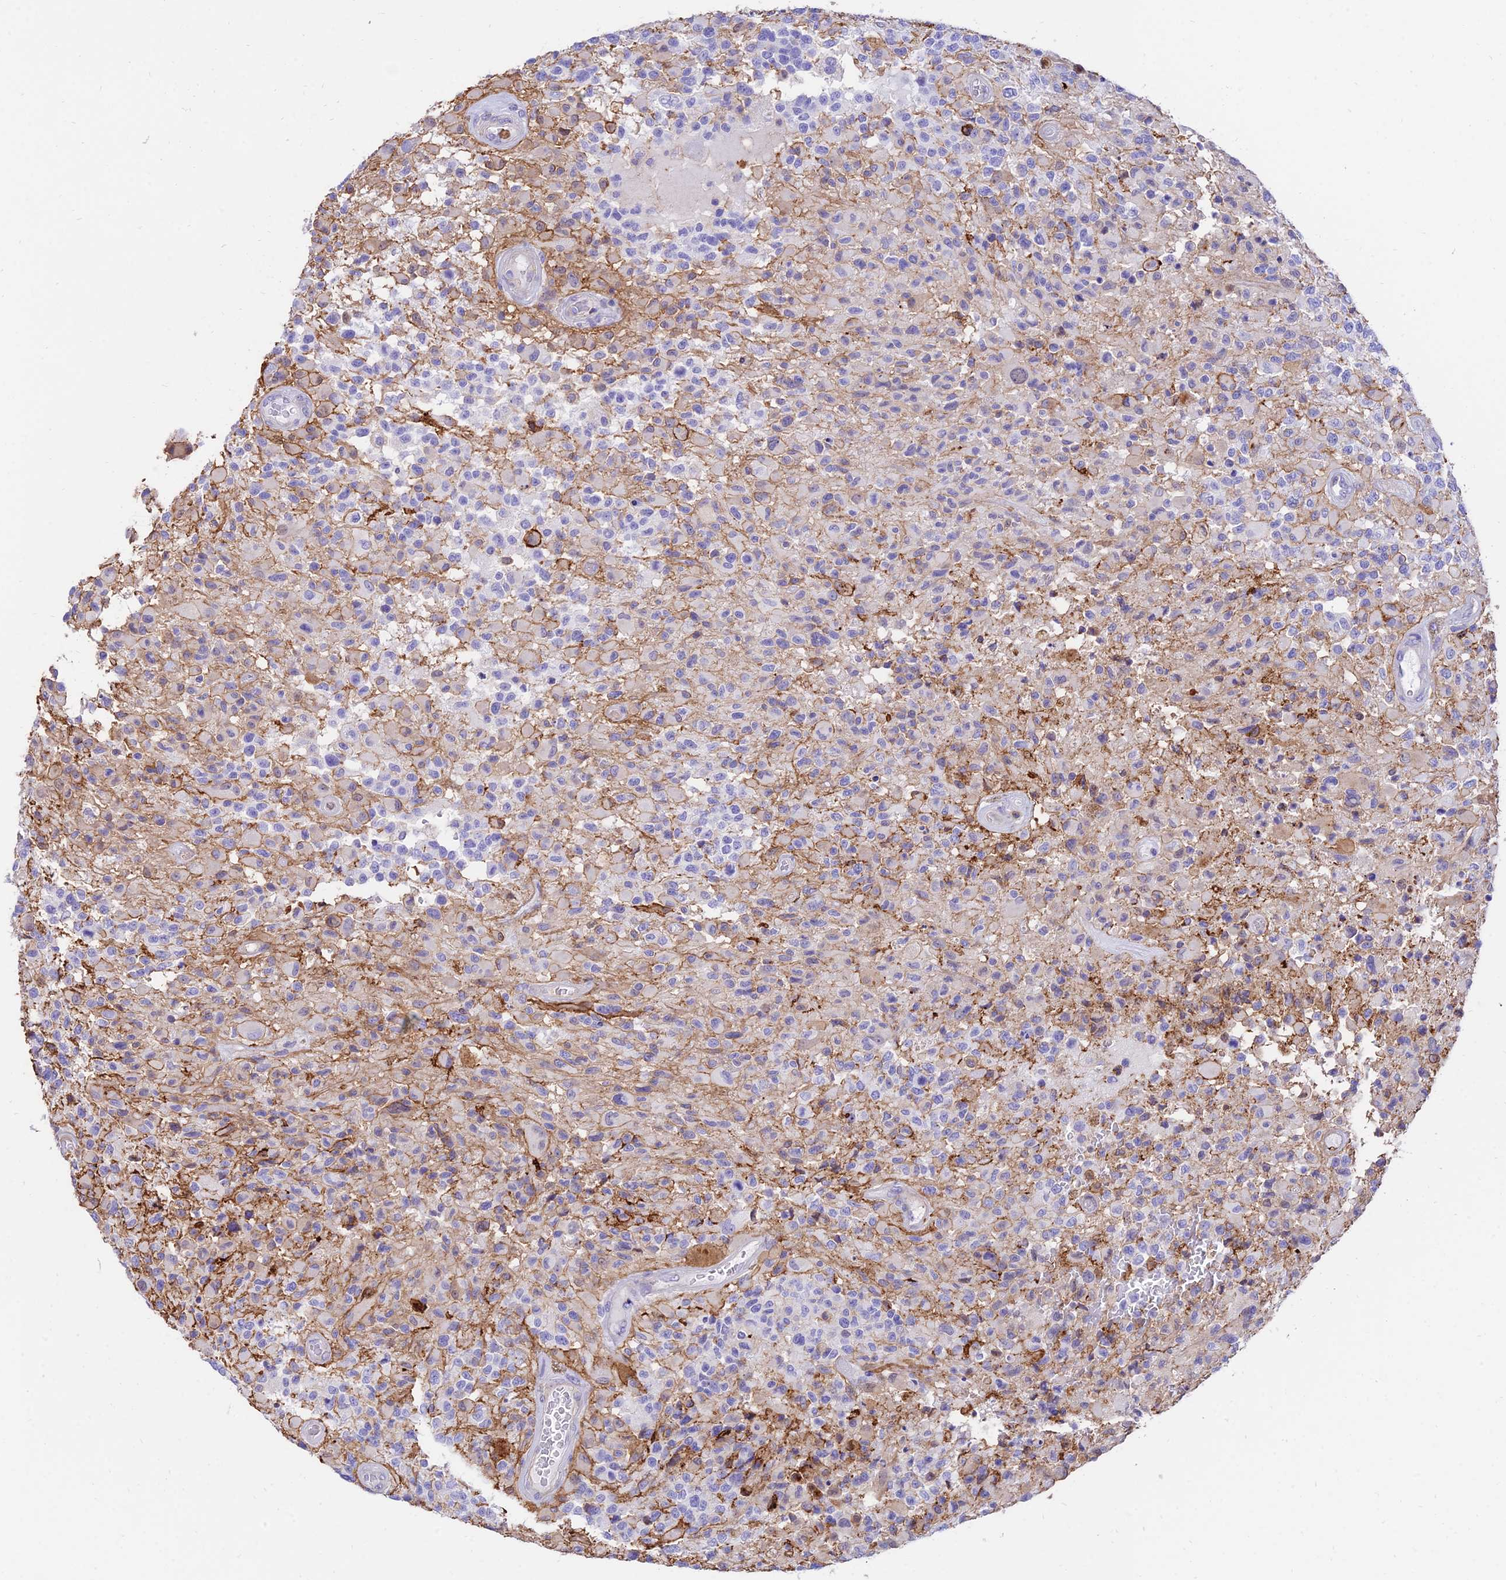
{"staining": {"intensity": "negative", "quantity": "none", "location": "none"}, "tissue": "glioma", "cell_type": "Tumor cells", "image_type": "cancer", "snomed": [{"axis": "morphology", "description": "Glioma, malignant, High grade"}, {"axis": "morphology", "description": "Glioblastoma, NOS"}, {"axis": "topography", "description": "Brain"}], "caption": "Tumor cells are negative for protein expression in human glioma.", "gene": "SREK1IP1", "patient": {"sex": "male", "age": 60}}